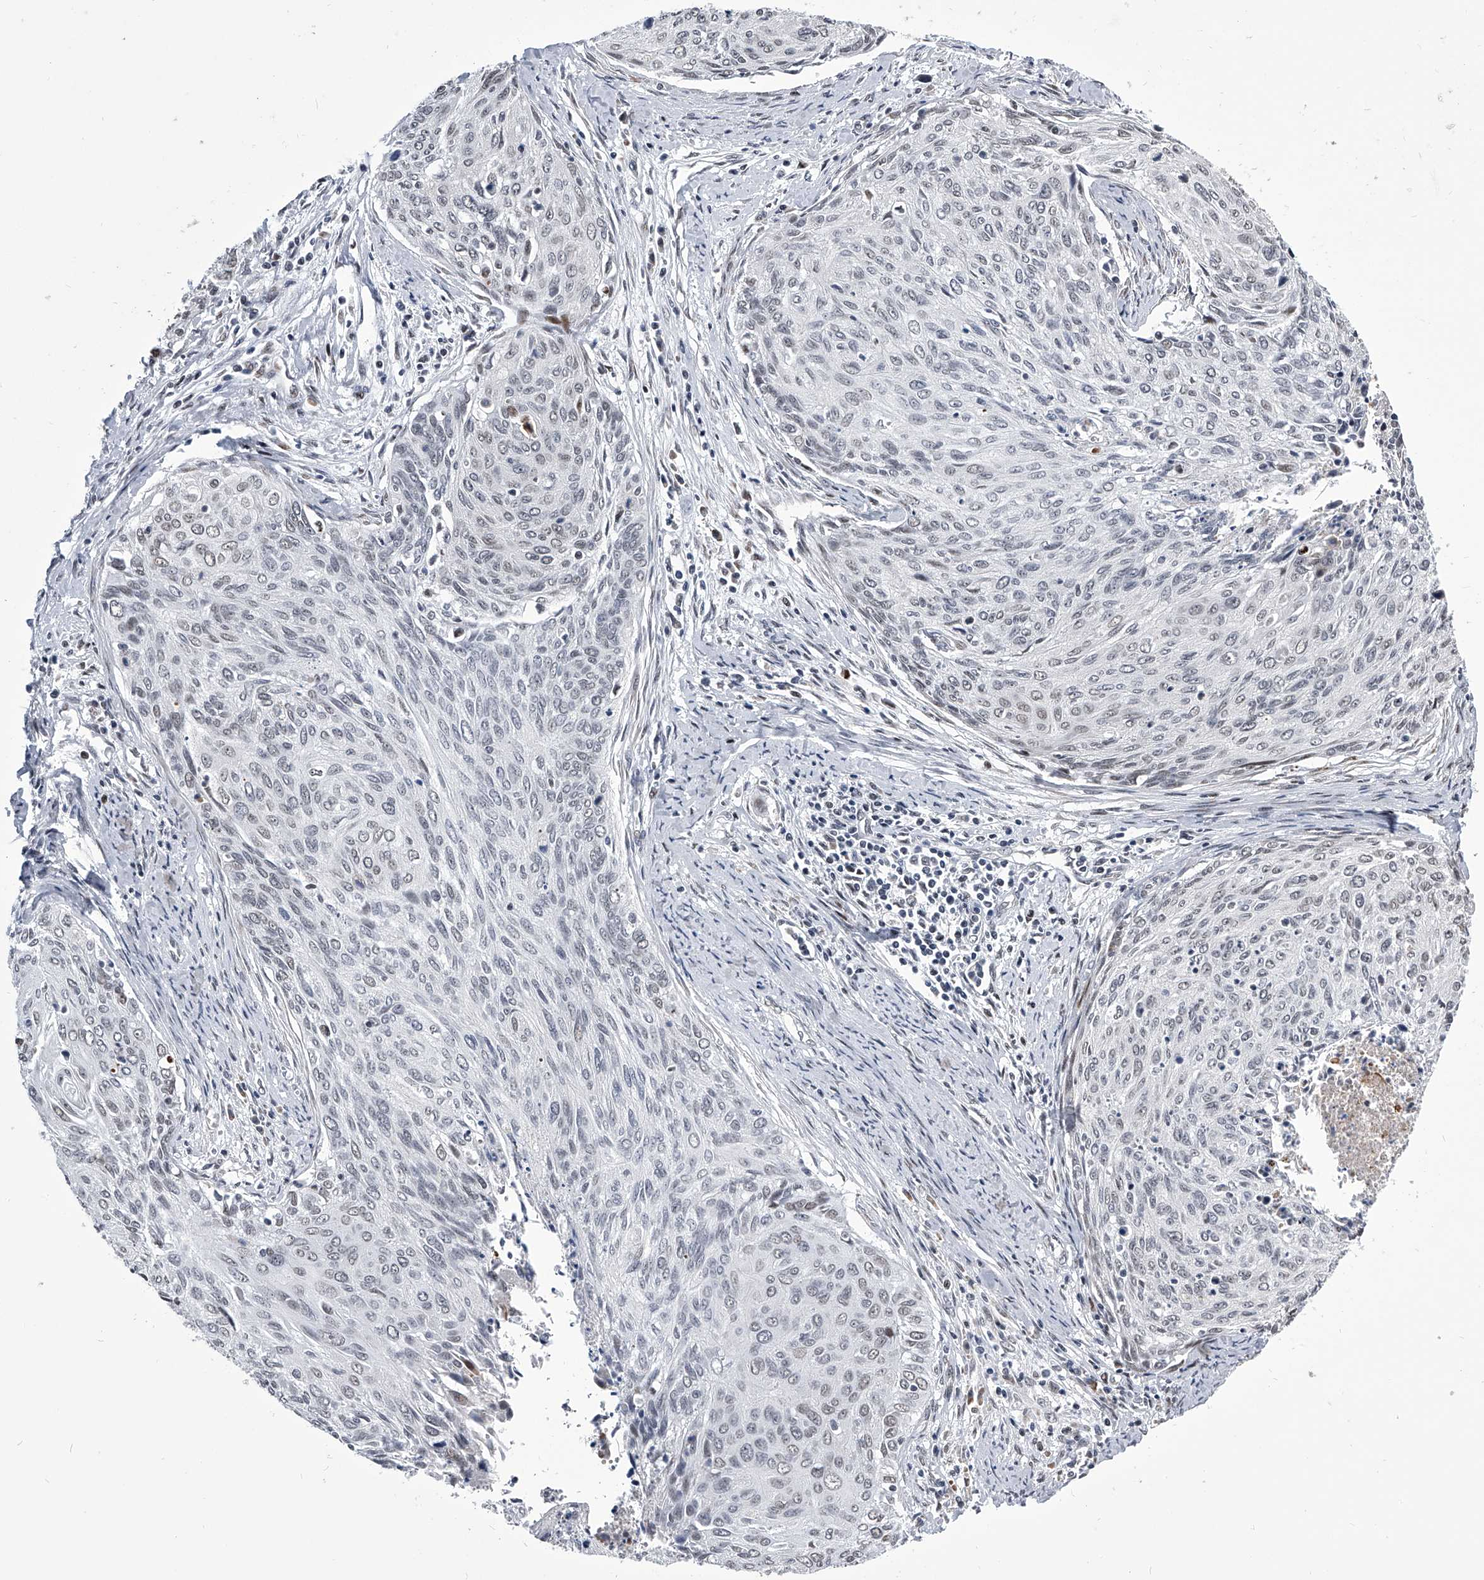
{"staining": {"intensity": "weak", "quantity": "<25%", "location": "nuclear"}, "tissue": "cervical cancer", "cell_type": "Tumor cells", "image_type": "cancer", "snomed": [{"axis": "morphology", "description": "Squamous cell carcinoma, NOS"}, {"axis": "topography", "description": "Cervix"}], "caption": "The immunohistochemistry micrograph has no significant staining in tumor cells of cervical cancer tissue.", "gene": "CMTR1", "patient": {"sex": "female", "age": 55}}